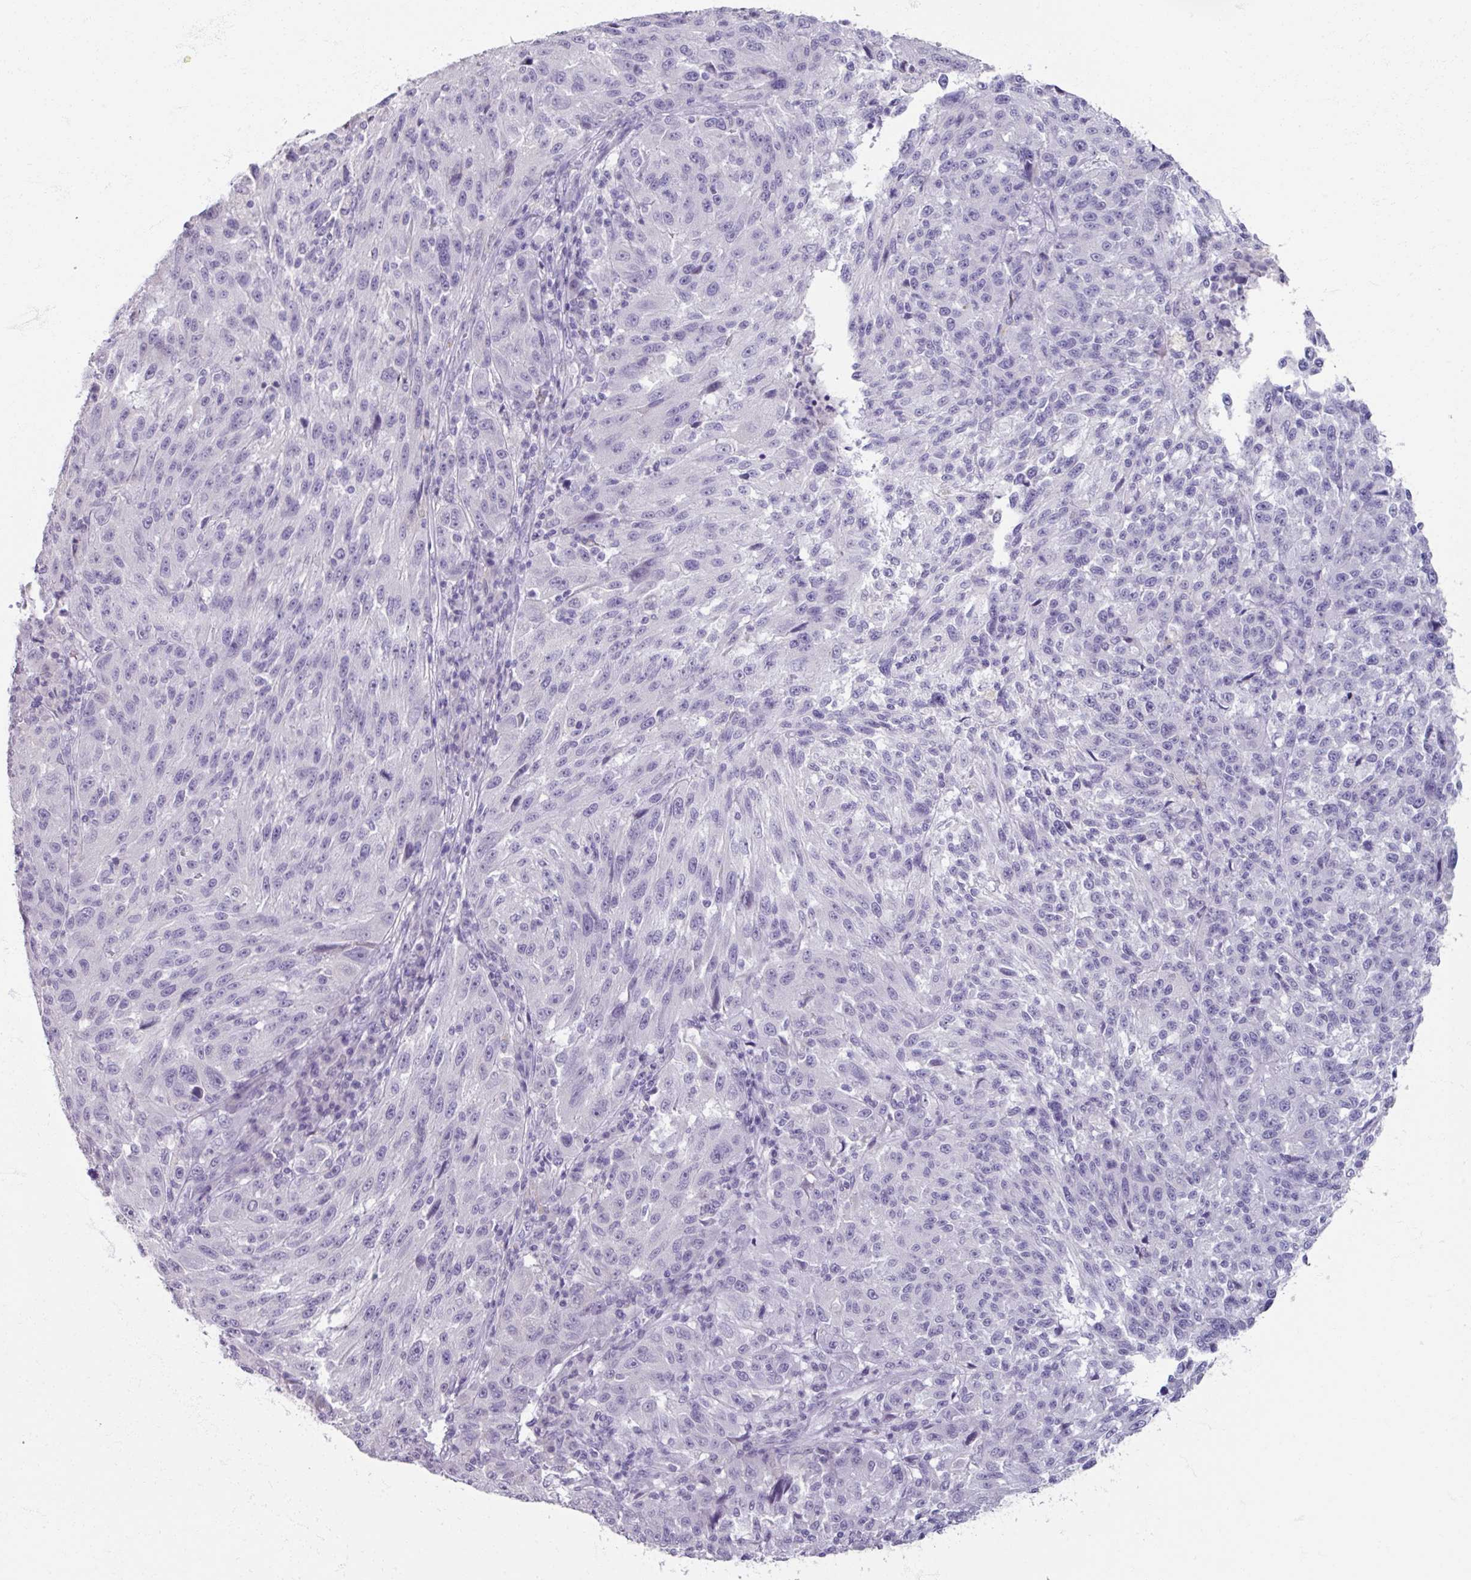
{"staining": {"intensity": "negative", "quantity": "none", "location": "none"}, "tissue": "melanoma", "cell_type": "Tumor cells", "image_type": "cancer", "snomed": [{"axis": "morphology", "description": "Malignant melanoma, NOS"}, {"axis": "topography", "description": "Skin"}], "caption": "DAB immunohistochemical staining of malignant melanoma reveals no significant positivity in tumor cells. (DAB (3,3'-diaminobenzidine) IHC, high magnification).", "gene": "TG", "patient": {"sex": "male", "age": 53}}